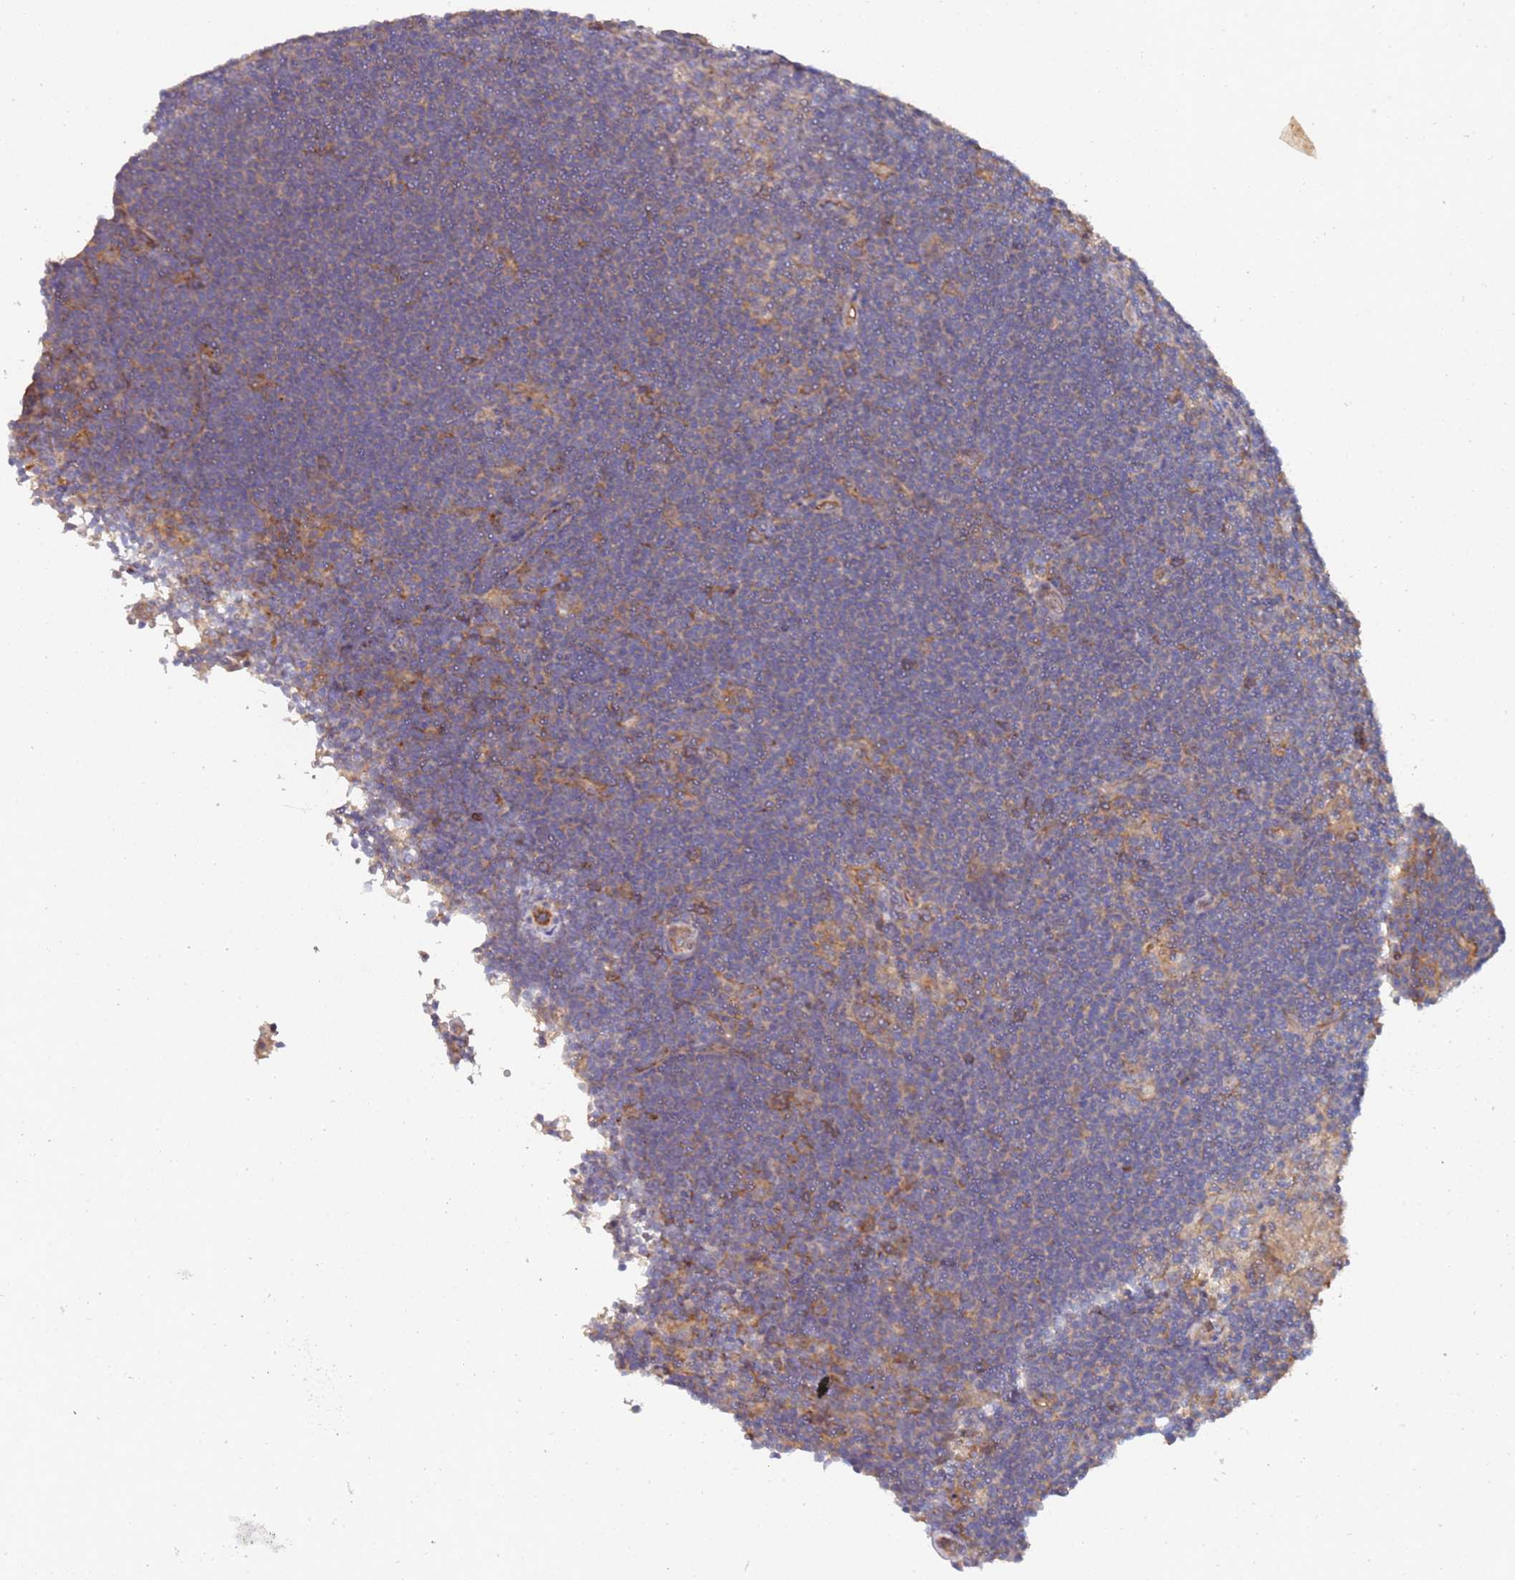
{"staining": {"intensity": "moderate", "quantity": "<25%", "location": "cytoplasmic/membranous"}, "tissue": "lymphoma", "cell_type": "Tumor cells", "image_type": "cancer", "snomed": [{"axis": "morphology", "description": "Hodgkin's disease, NOS"}, {"axis": "topography", "description": "Lymph node"}], "caption": "IHC of human lymphoma demonstrates low levels of moderate cytoplasmic/membranous expression in about <25% of tumor cells. The staining is performed using DAB brown chromogen to label protein expression. The nuclei are counter-stained blue using hematoxylin.", "gene": "ABCB6", "patient": {"sex": "female", "age": 57}}